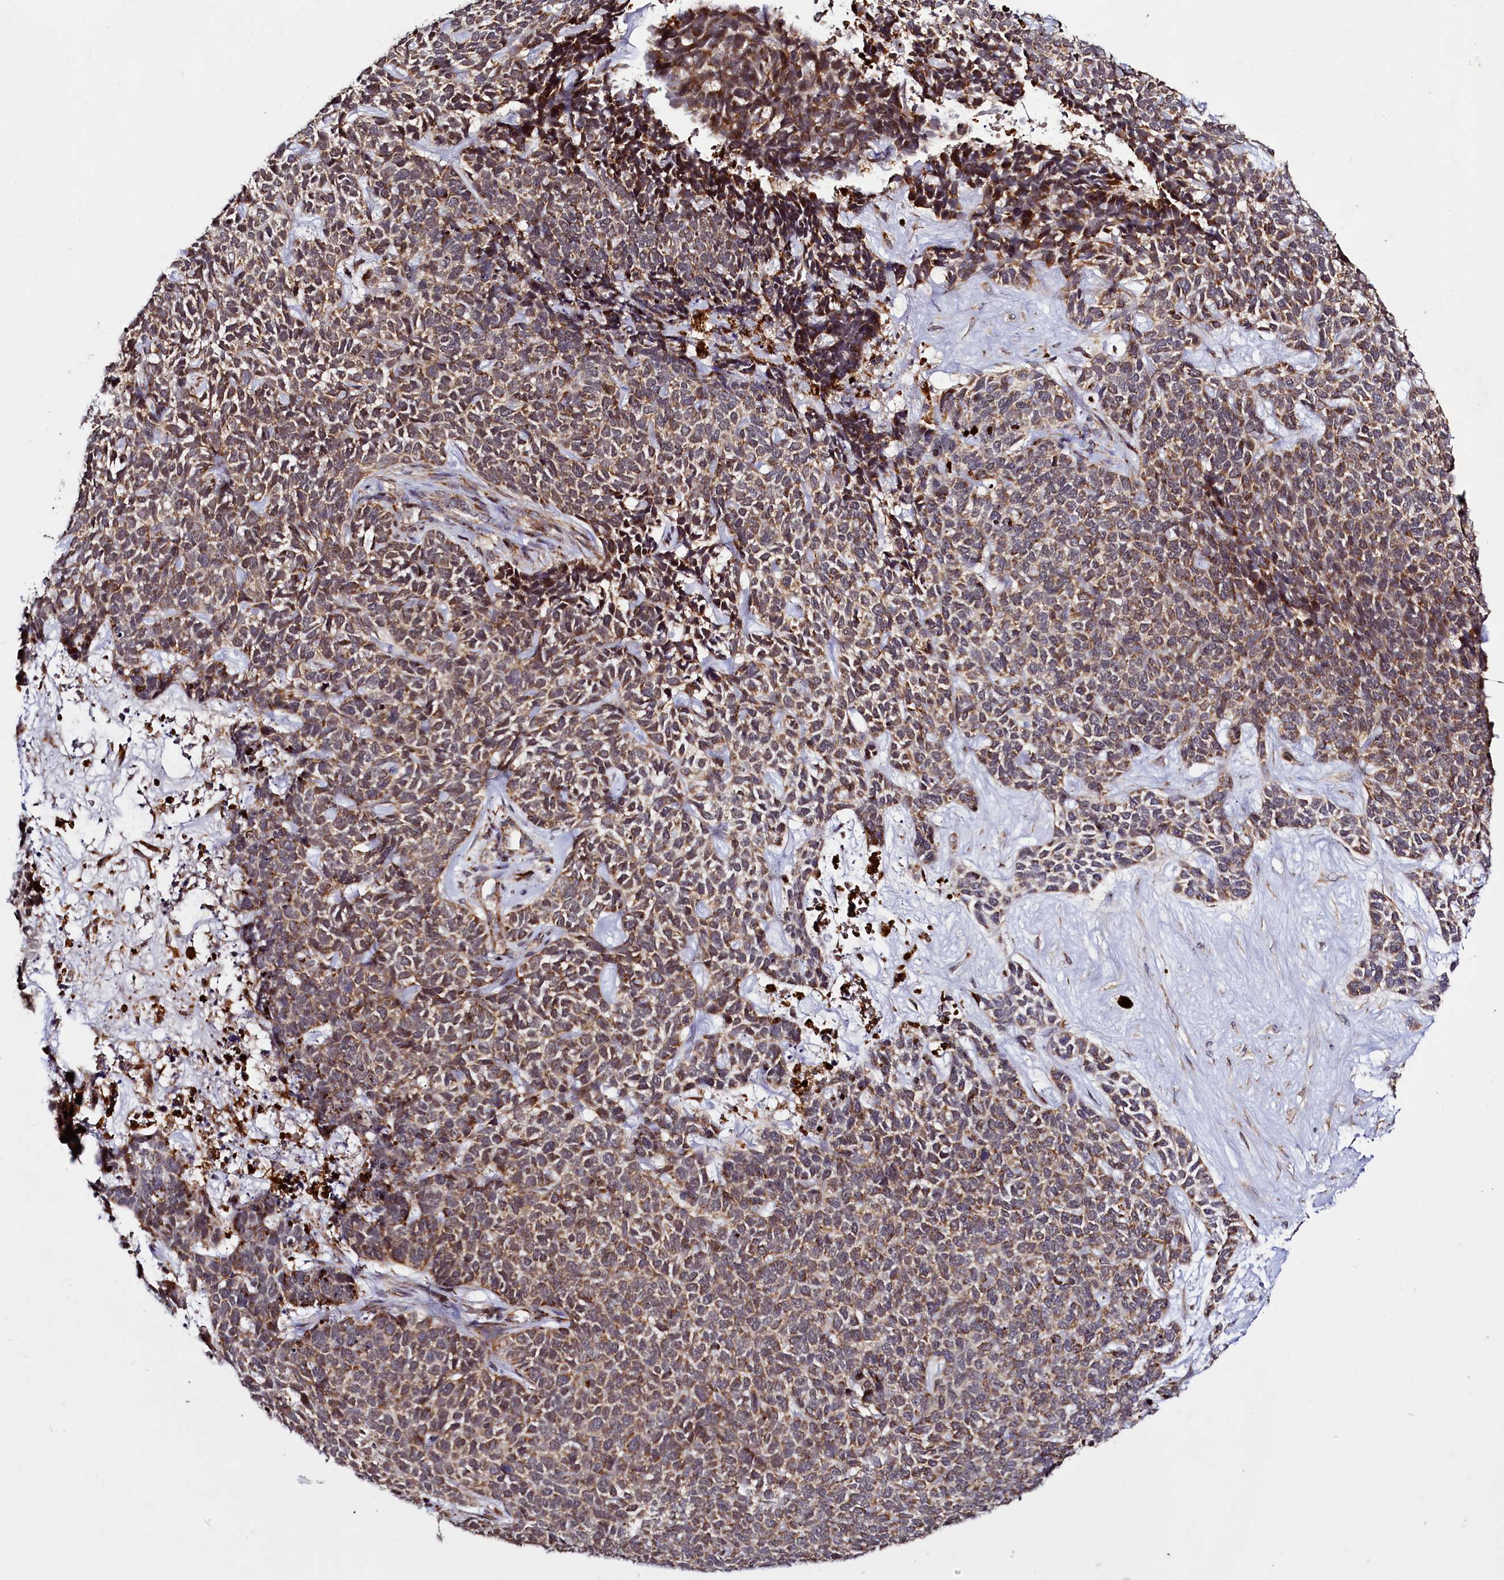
{"staining": {"intensity": "moderate", "quantity": ">75%", "location": "cytoplasmic/membranous"}, "tissue": "skin cancer", "cell_type": "Tumor cells", "image_type": "cancer", "snomed": [{"axis": "morphology", "description": "Basal cell carcinoma"}, {"axis": "topography", "description": "Skin"}], "caption": "Human skin basal cell carcinoma stained for a protein (brown) shows moderate cytoplasmic/membranous positive expression in about >75% of tumor cells.", "gene": "DYNC2H1", "patient": {"sex": "female", "age": 84}}